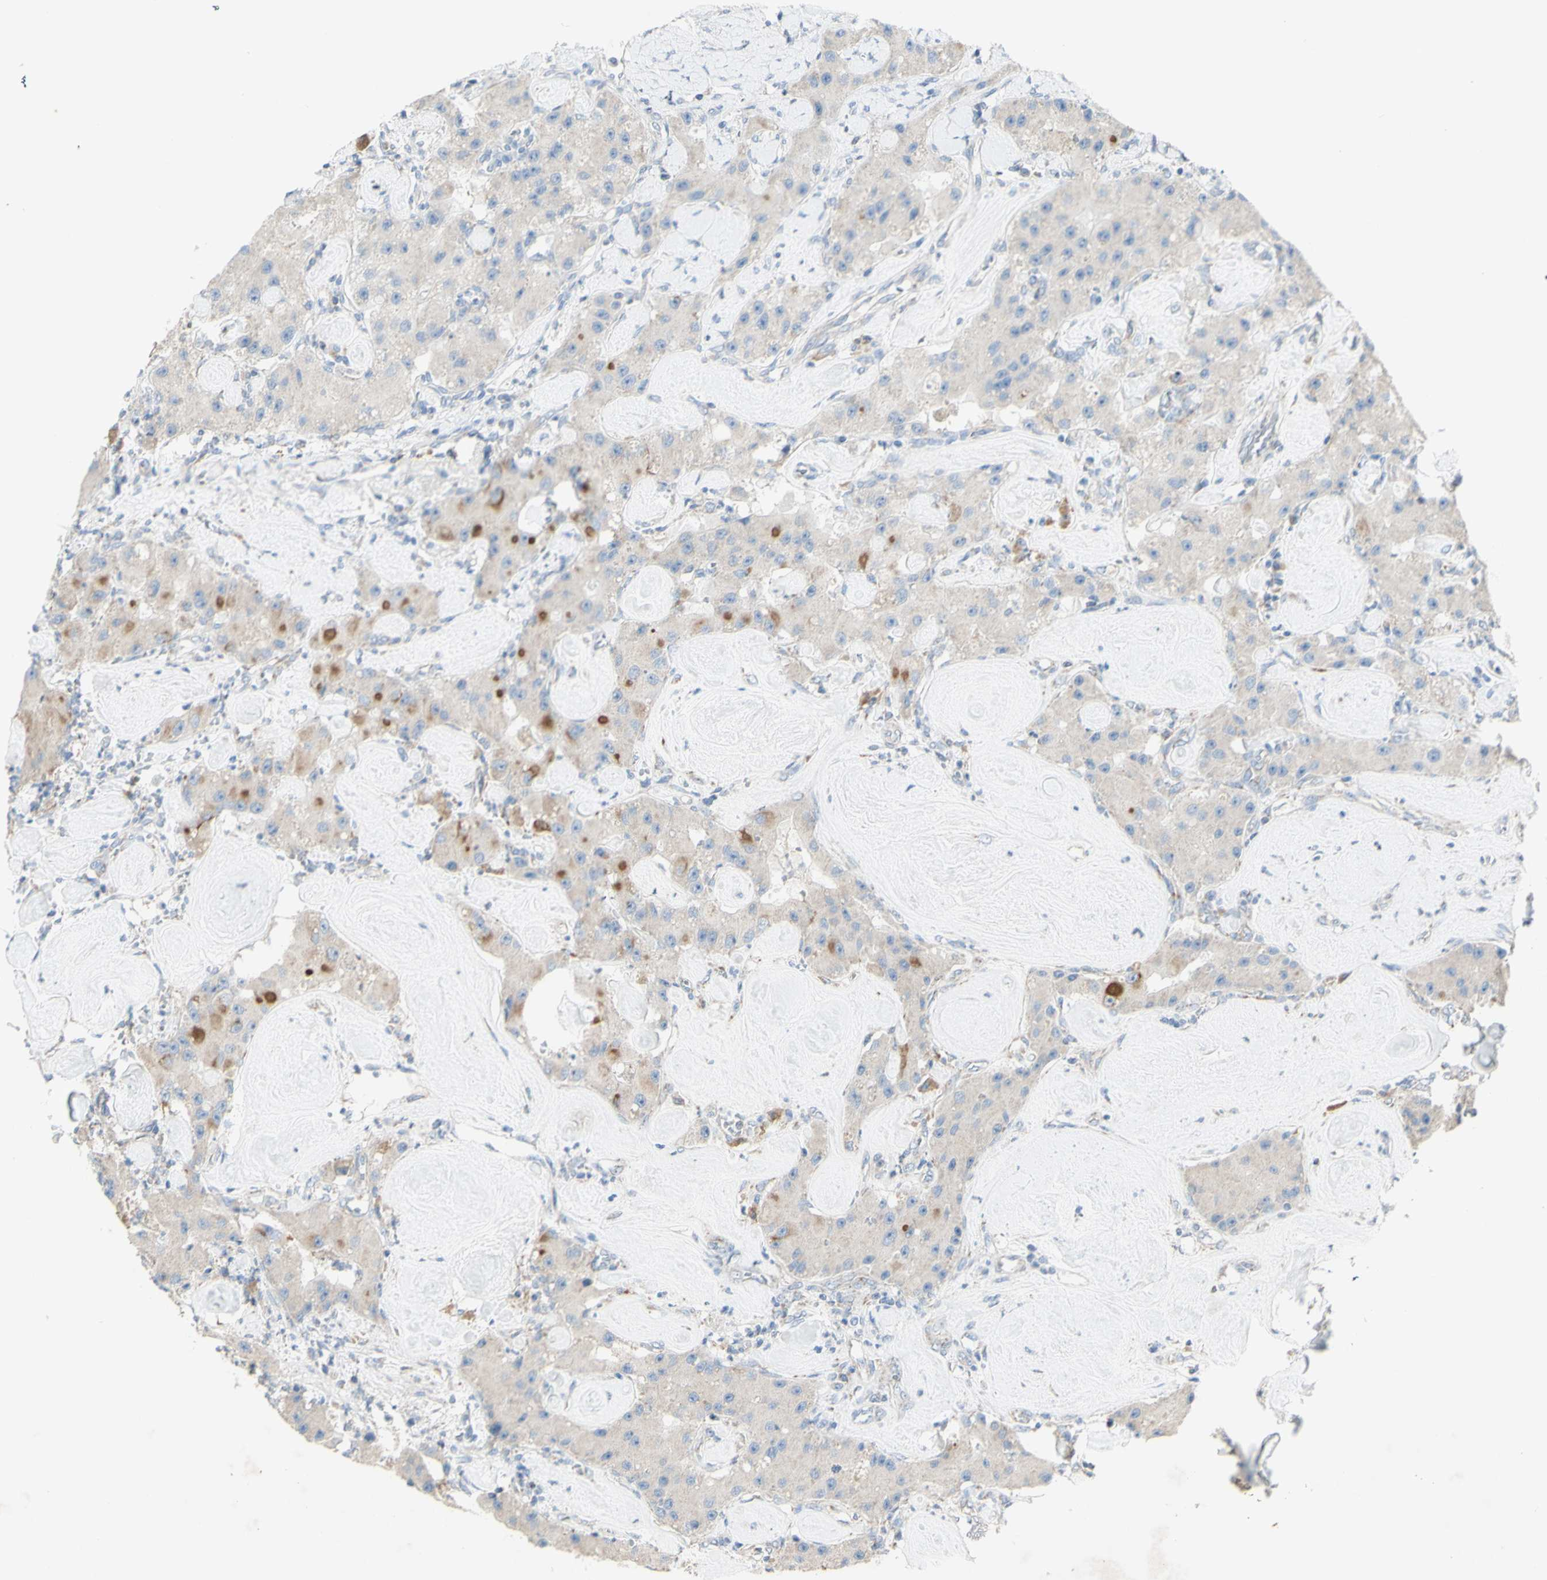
{"staining": {"intensity": "moderate", "quantity": "<25%", "location": "cytoplasmic/membranous"}, "tissue": "carcinoid", "cell_type": "Tumor cells", "image_type": "cancer", "snomed": [{"axis": "morphology", "description": "Carcinoid, malignant, NOS"}, {"axis": "topography", "description": "Pancreas"}], "caption": "A brown stain shows moderate cytoplasmic/membranous positivity of a protein in human carcinoid tumor cells.", "gene": "CNTNAP1", "patient": {"sex": "male", "age": 41}}